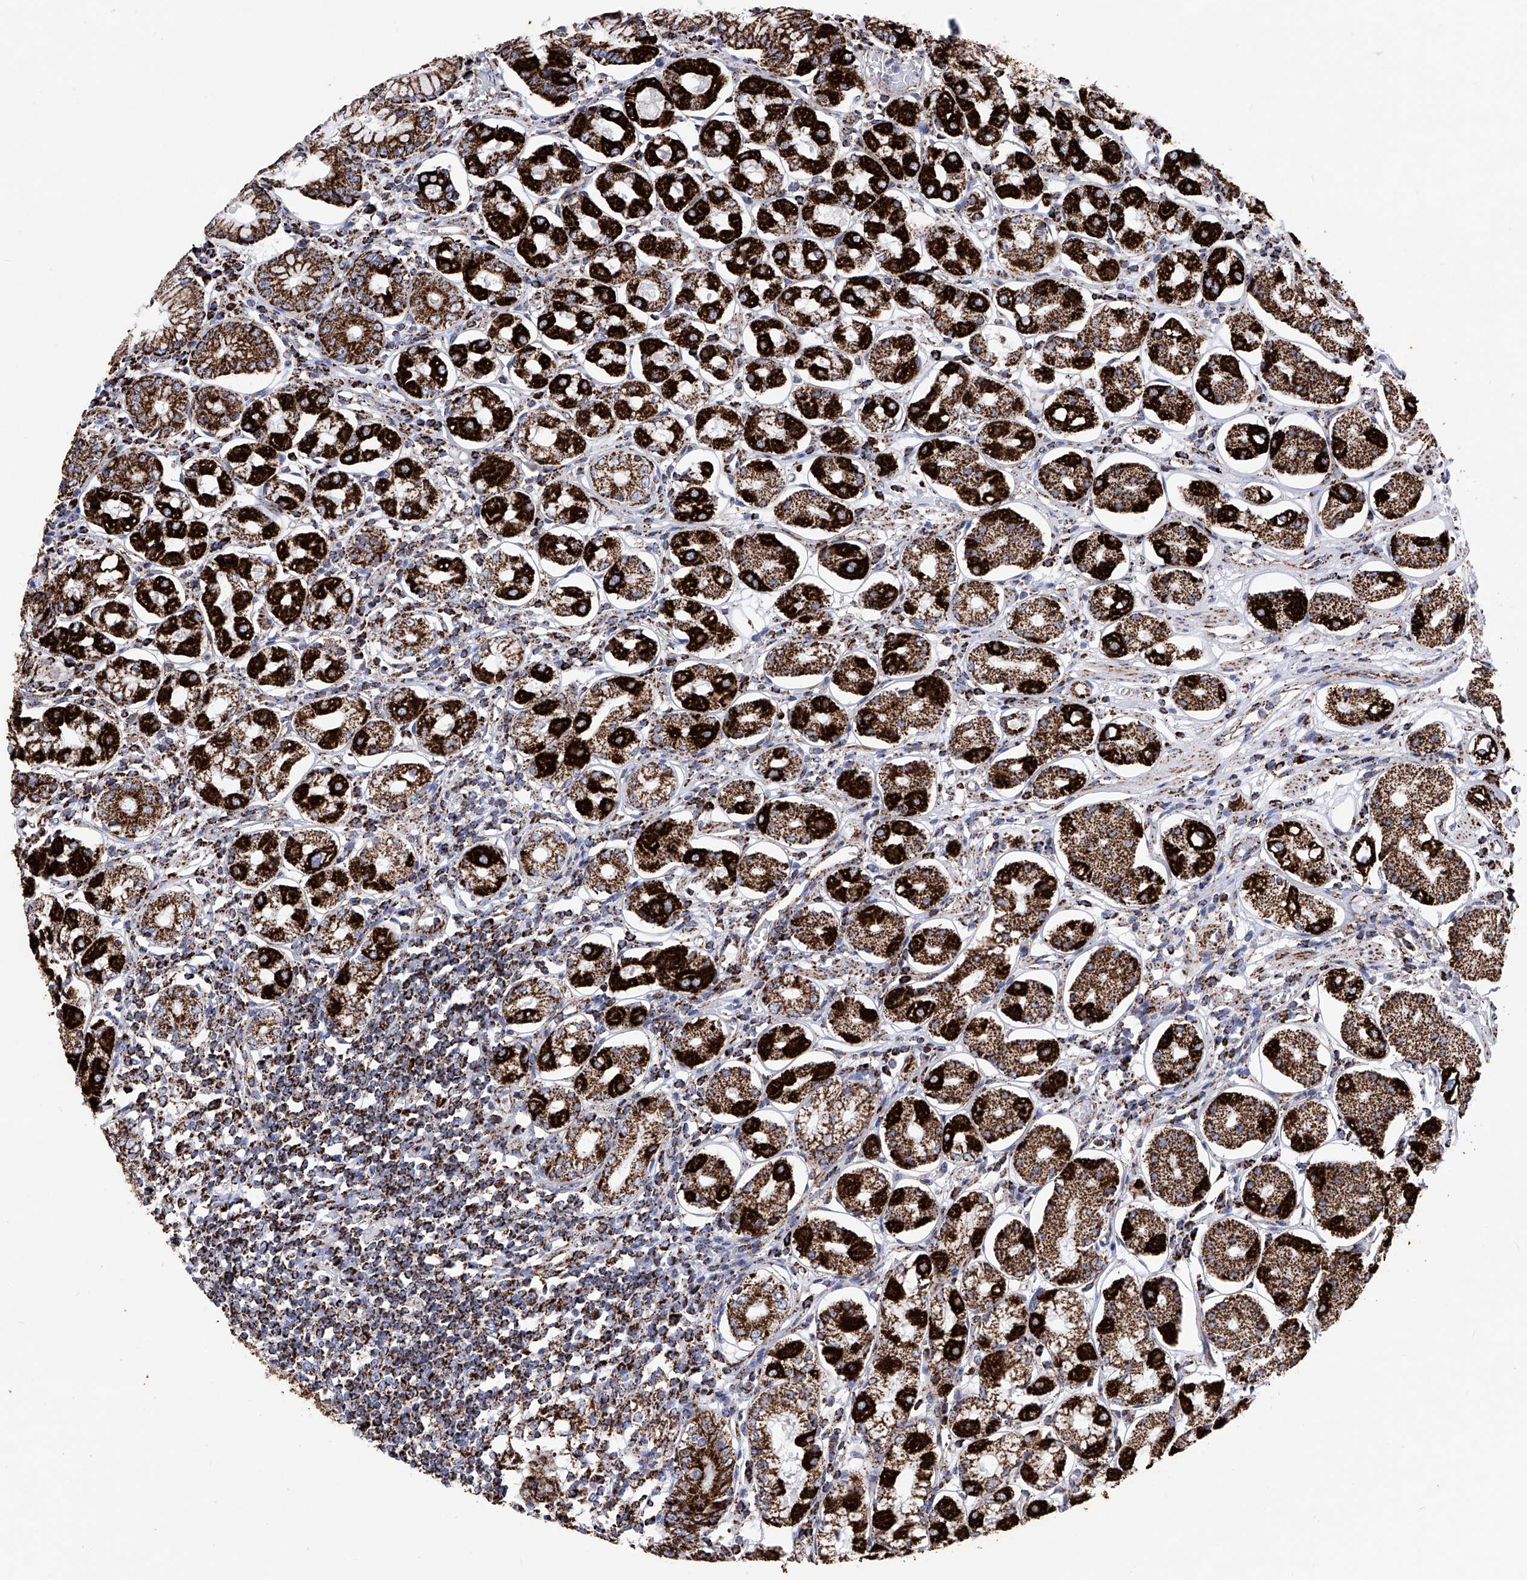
{"staining": {"intensity": "strong", "quantity": ">75%", "location": "cytoplasmic/membranous"}, "tissue": "stomach", "cell_type": "Glandular cells", "image_type": "normal", "snomed": [{"axis": "morphology", "description": "Normal tissue, NOS"}, {"axis": "topography", "description": "Stomach, lower"}], "caption": "A high-resolution micrograph shows immunohistochemistry (IHC) staining of normal stomach, which exhibits strong cytoplasmic/membranous staining in approximately >75% of glandular cells.", "gene": "ATP5PF", "patient": {"sex": "female", "age": 56}}